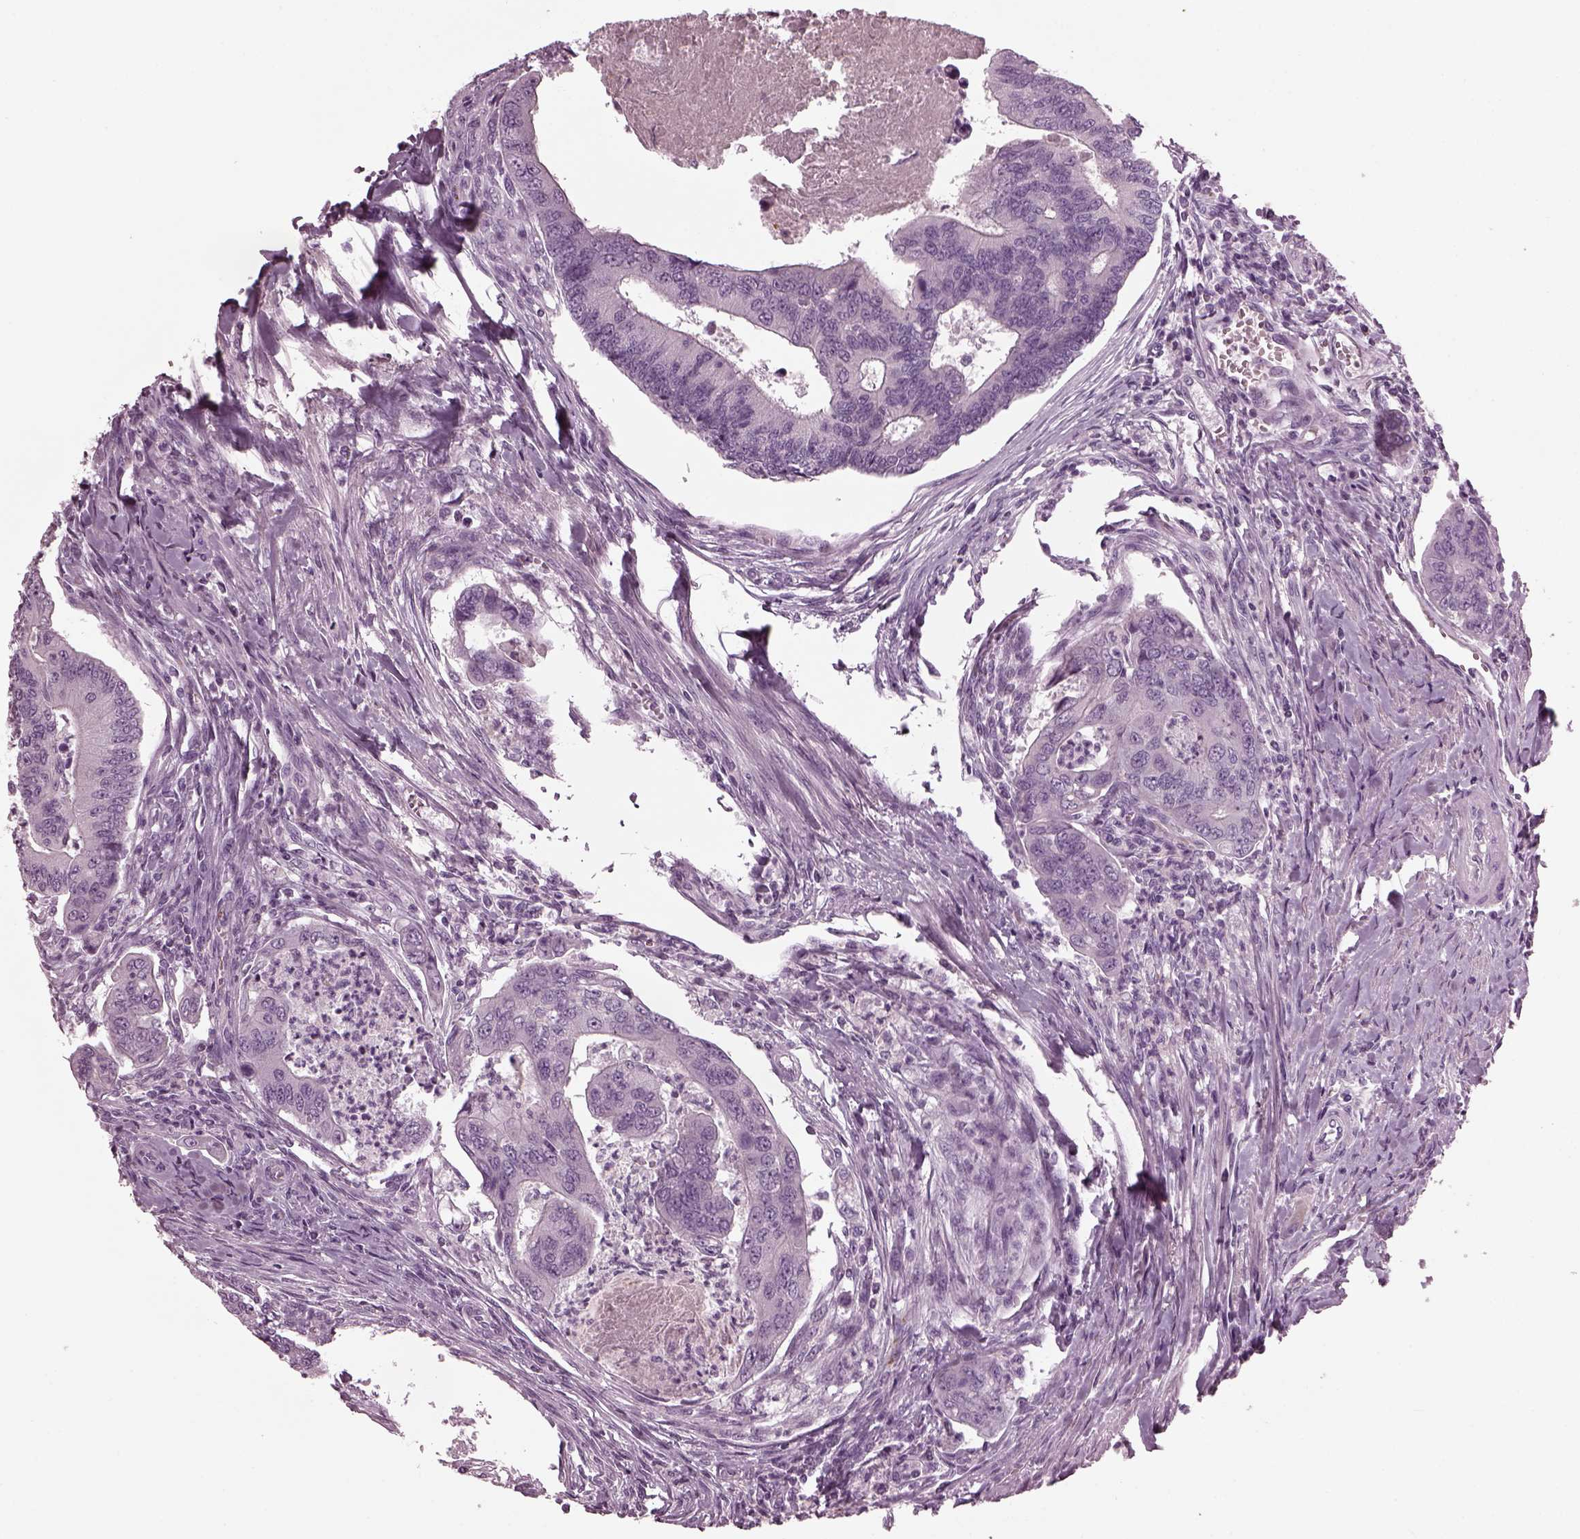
{"staining": {"intensity": "negative", "quantity": "none", "location": "none"}, "tissue": "colorectal cancer", "cell_type": "Tumor cells", "image_type": "cancer", "snomed": [{"axis": "morphology", "description": "Adenocarcinoma, NOS"}, {"axis": "topography", "description": "Colon"}], "caption": "IHC photomicrograph of neoplastic tissue: colorectal cancer stained with DAB (3,3'-diaminobenzidine) reveals no significant protein expression in tumor cells.", "gene": "DPYSL5", "patient": {"sex": "female", "age": 67}}